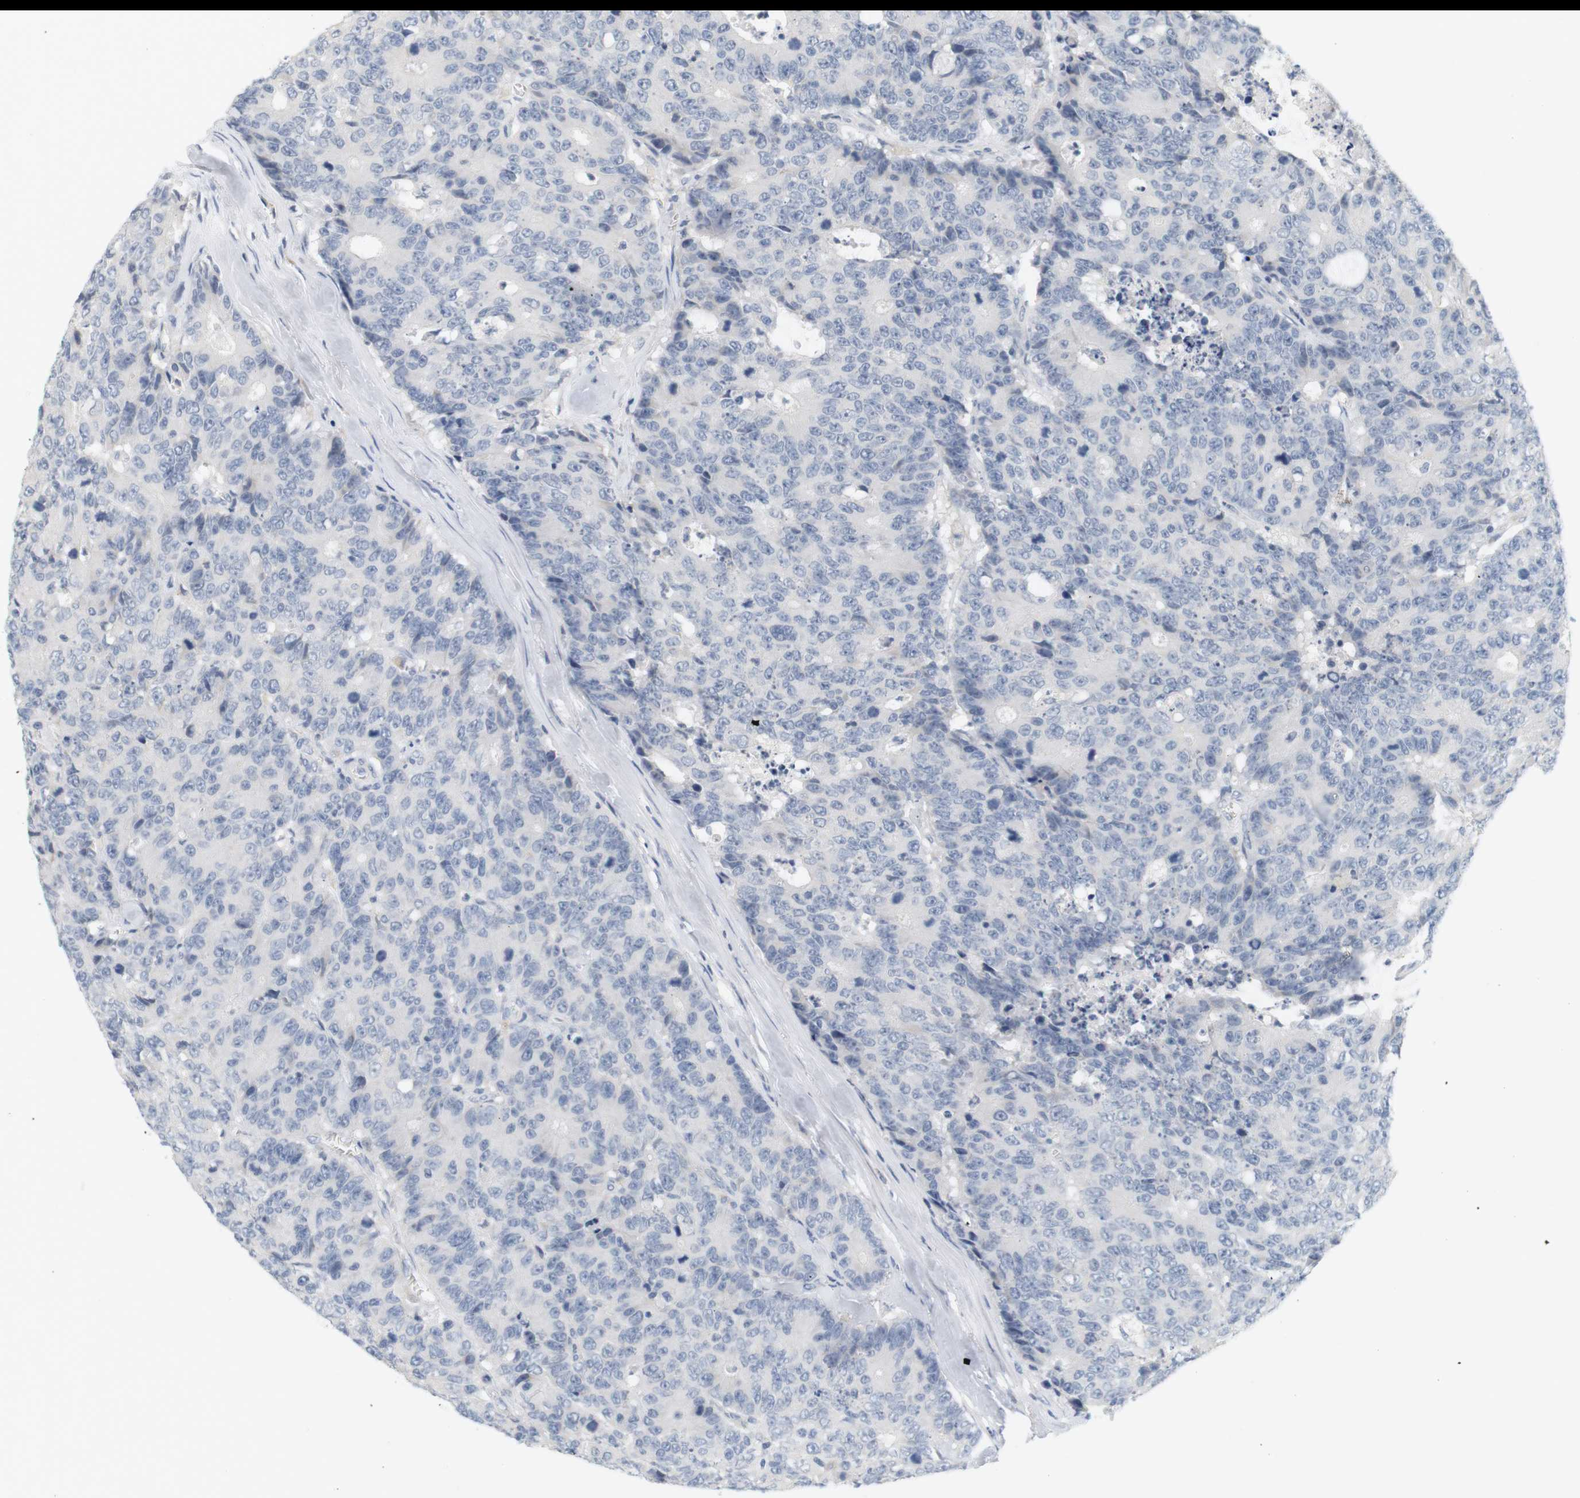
{"staining": {"intensity": "negative", "quantity": "none", "location": "none"}, "tissue": "colorectal cancer", "cell_type": "Tumor cells", "image_type": "cancer", "snomed": [{"axis": "morphology", "description": "Adenocarcinoma, NOS"}, {"axis": "topography", "description": "Colon"}], "caption": "DAB (3,3'-diaminobenzidine) immunohistochemical staining of colorectal cancer (adenocarcinoma) demonstrates no significant staining in tumor cells.", "gene": "OPRM1", "patient": {"sex": "female", "age": 86}}